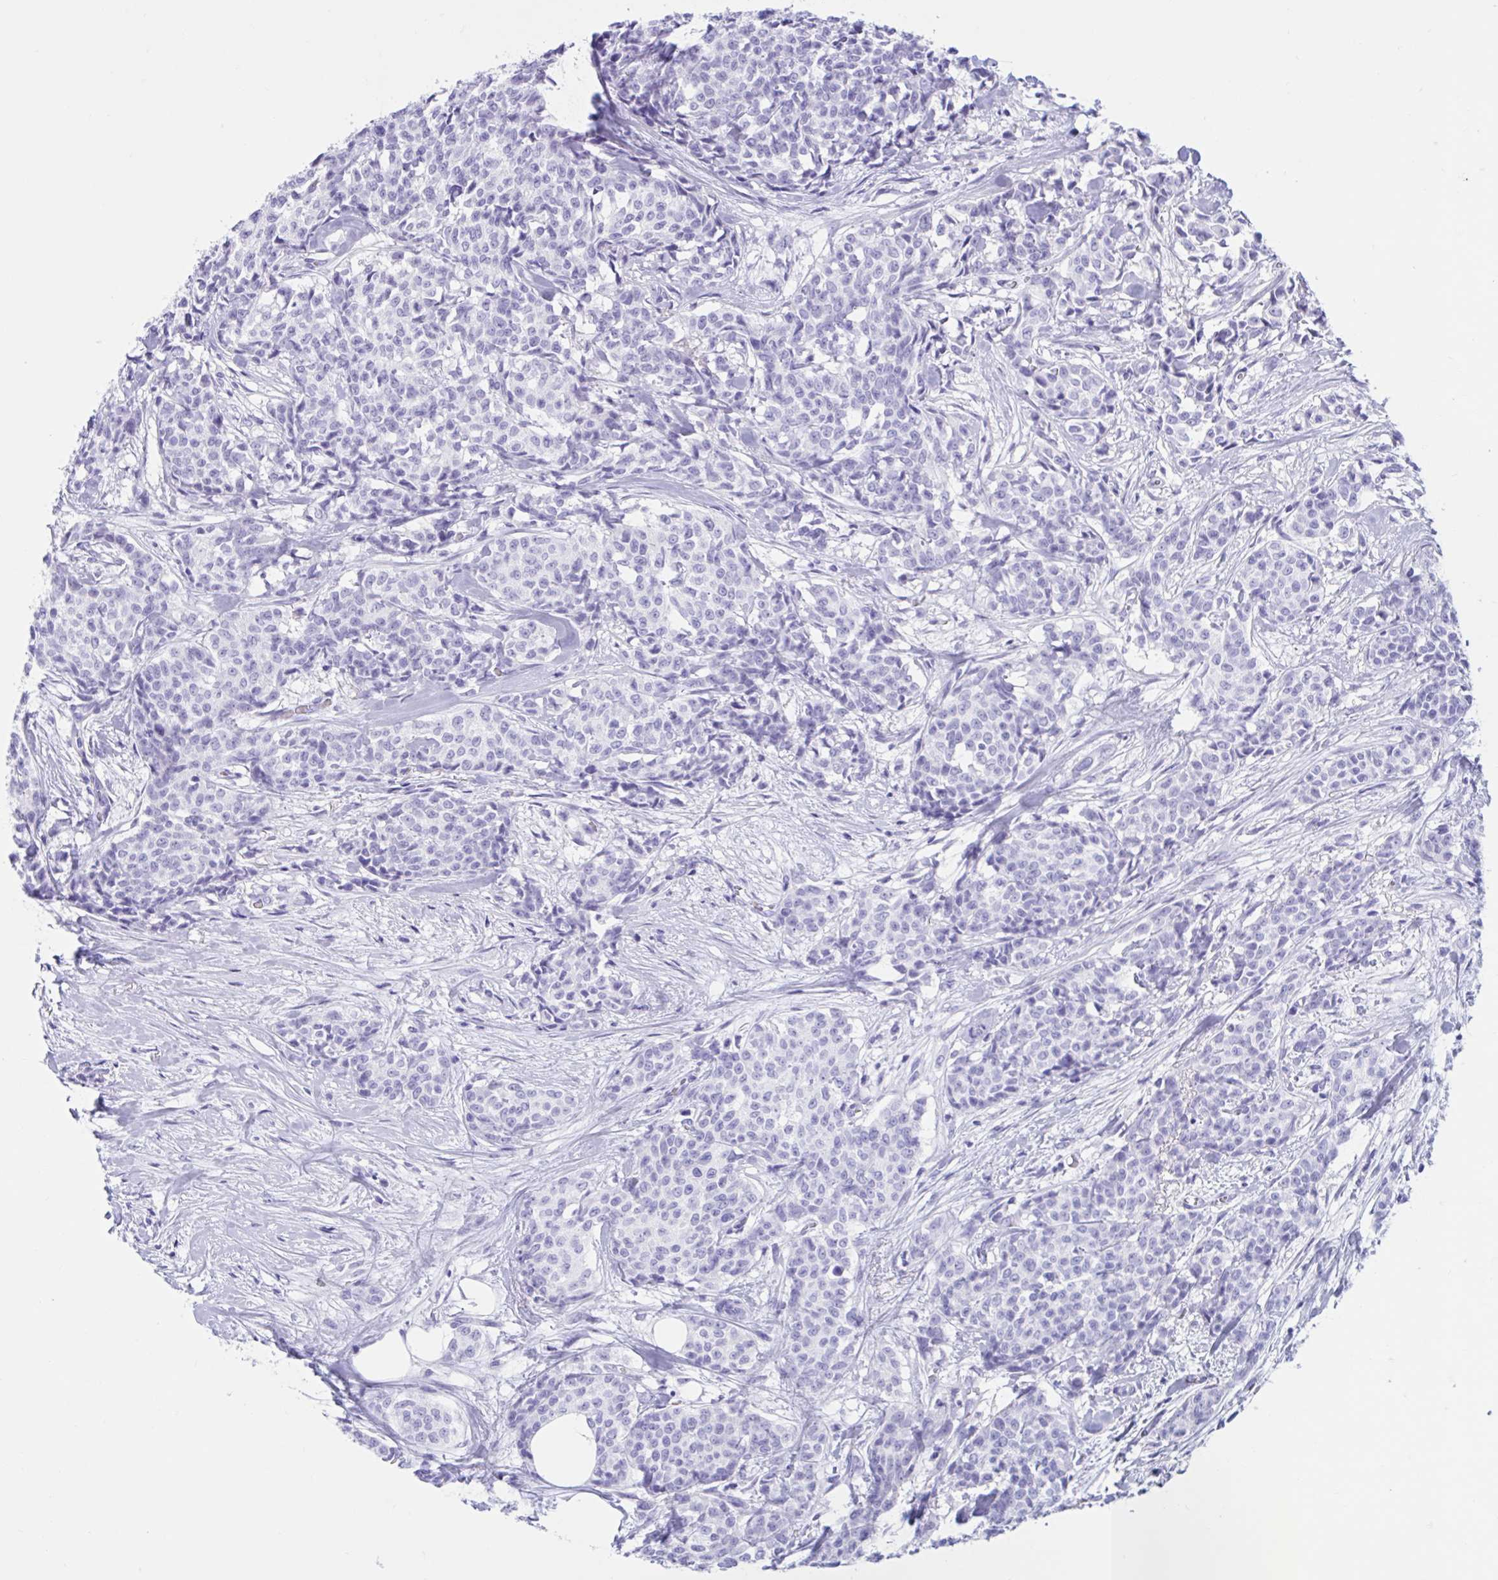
{"staining": {"intensity": "negative", "quantity": "none", "location": "none"}, "tissue": "breast cancer", "cell_type": "Tumor cells", "image_type": "cancer", "snomed": [{"axis": "morphology", "description": "Duct carcinoma"}, {"axis": "topography", "description": "Breast"}], "caption": "There is no significant staining in tumor cells of breast cancer.", "gene": "TMEM35A", "patient": {"sex": "female", "age": 91}}